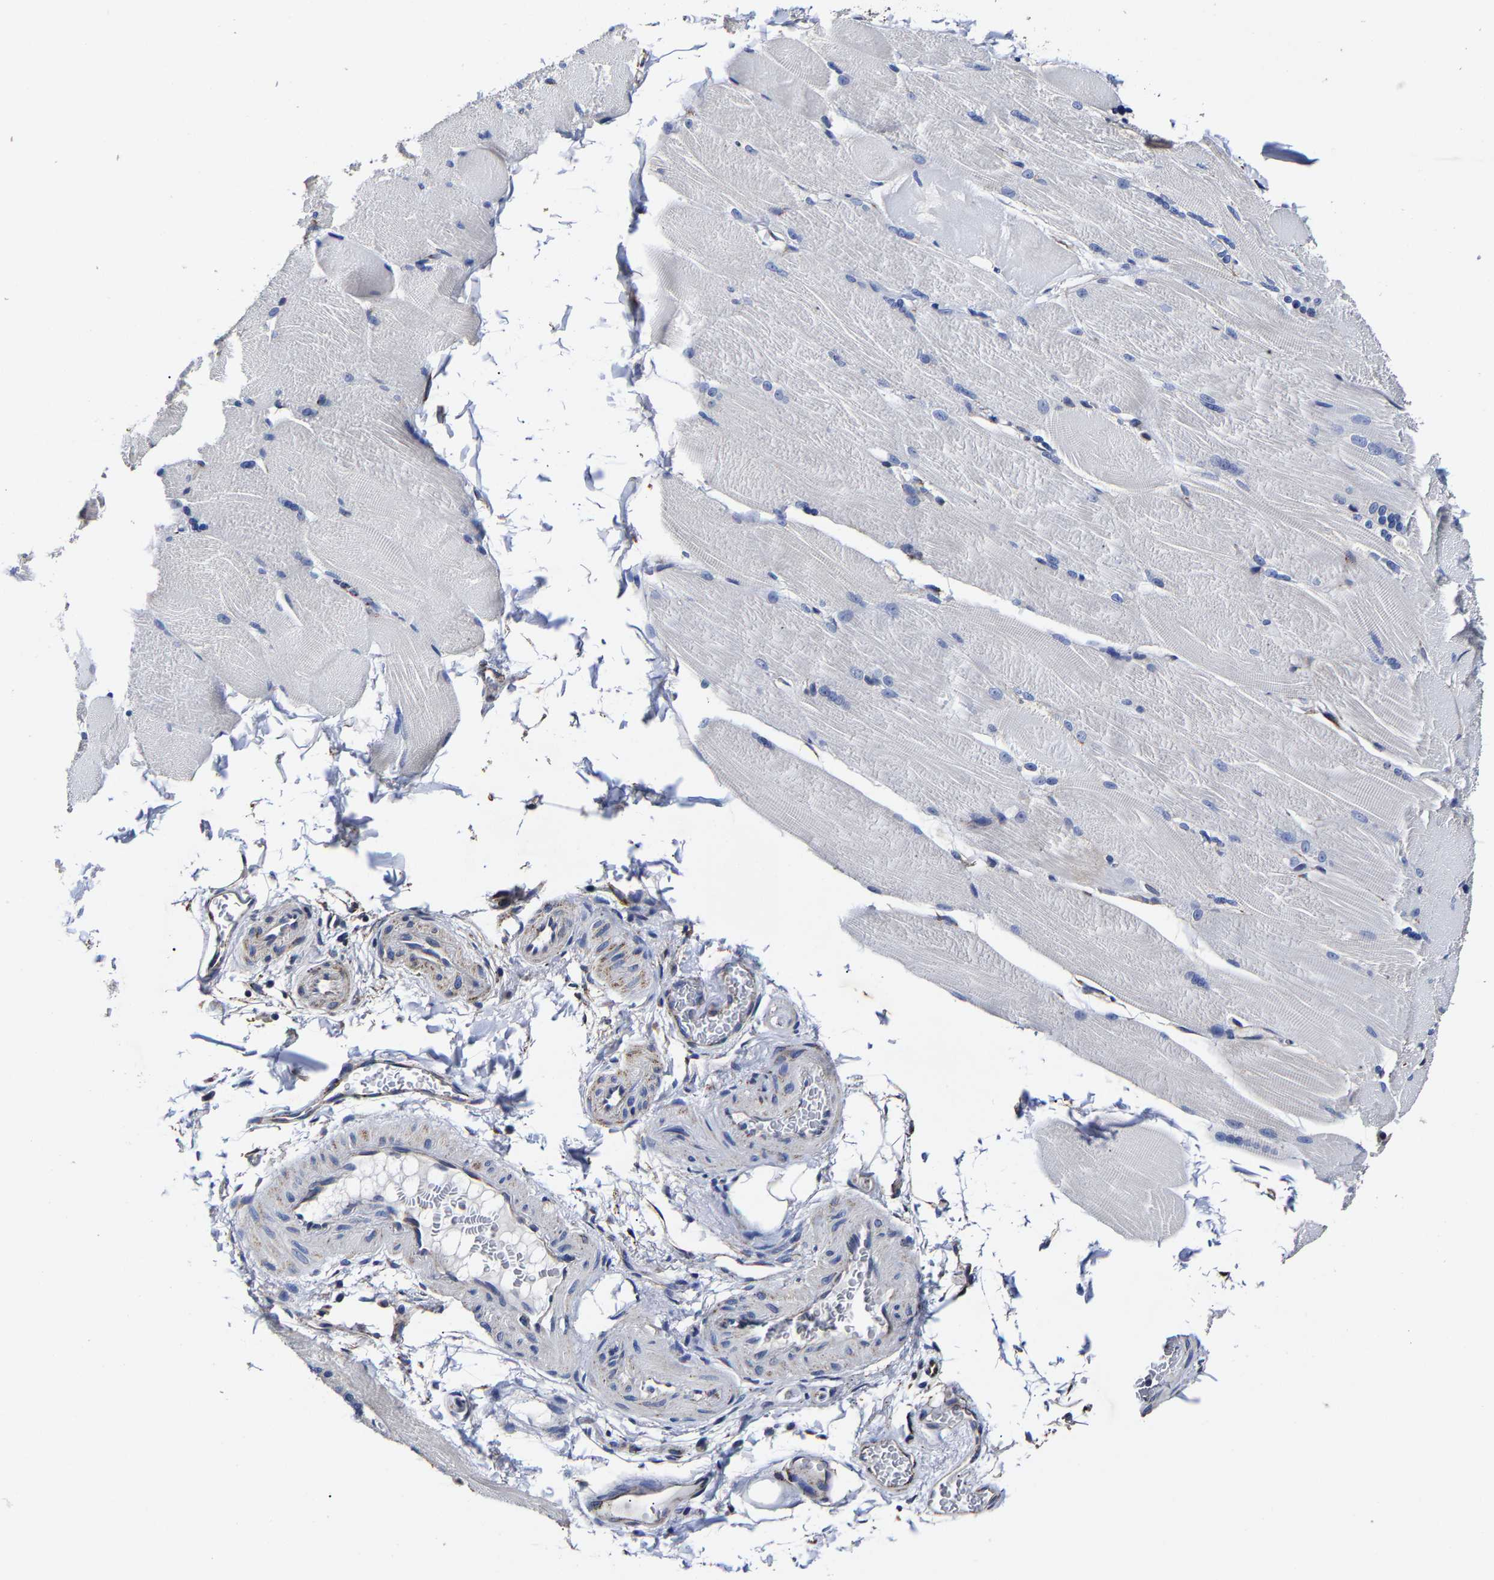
{"staining": {"intensity": "weak", "quantity": "25%-75%", "location": "cytoplasmic/membranous"}, "tissue": "skeletal muscle", "cell_type": "Myocytes", "image_type": "normal", "snomed": [{"axis": "morphology", "description": "Normal tissue, NOS"}, {"axis": "topography", "description": "Skin"}, {"axis": "topography", "description": "Skeletal muscle"}], "caption": "This histopathology image displays benign skeletal muscle stained with immunohistochemistry to label a protein in brown. The cytoplasmic/membranous of myocytes show weak positivity for the protein. Nuclei are counter-stained blue.", "gene": "AASS", "patient": {"sex": "male", "age": 83}}